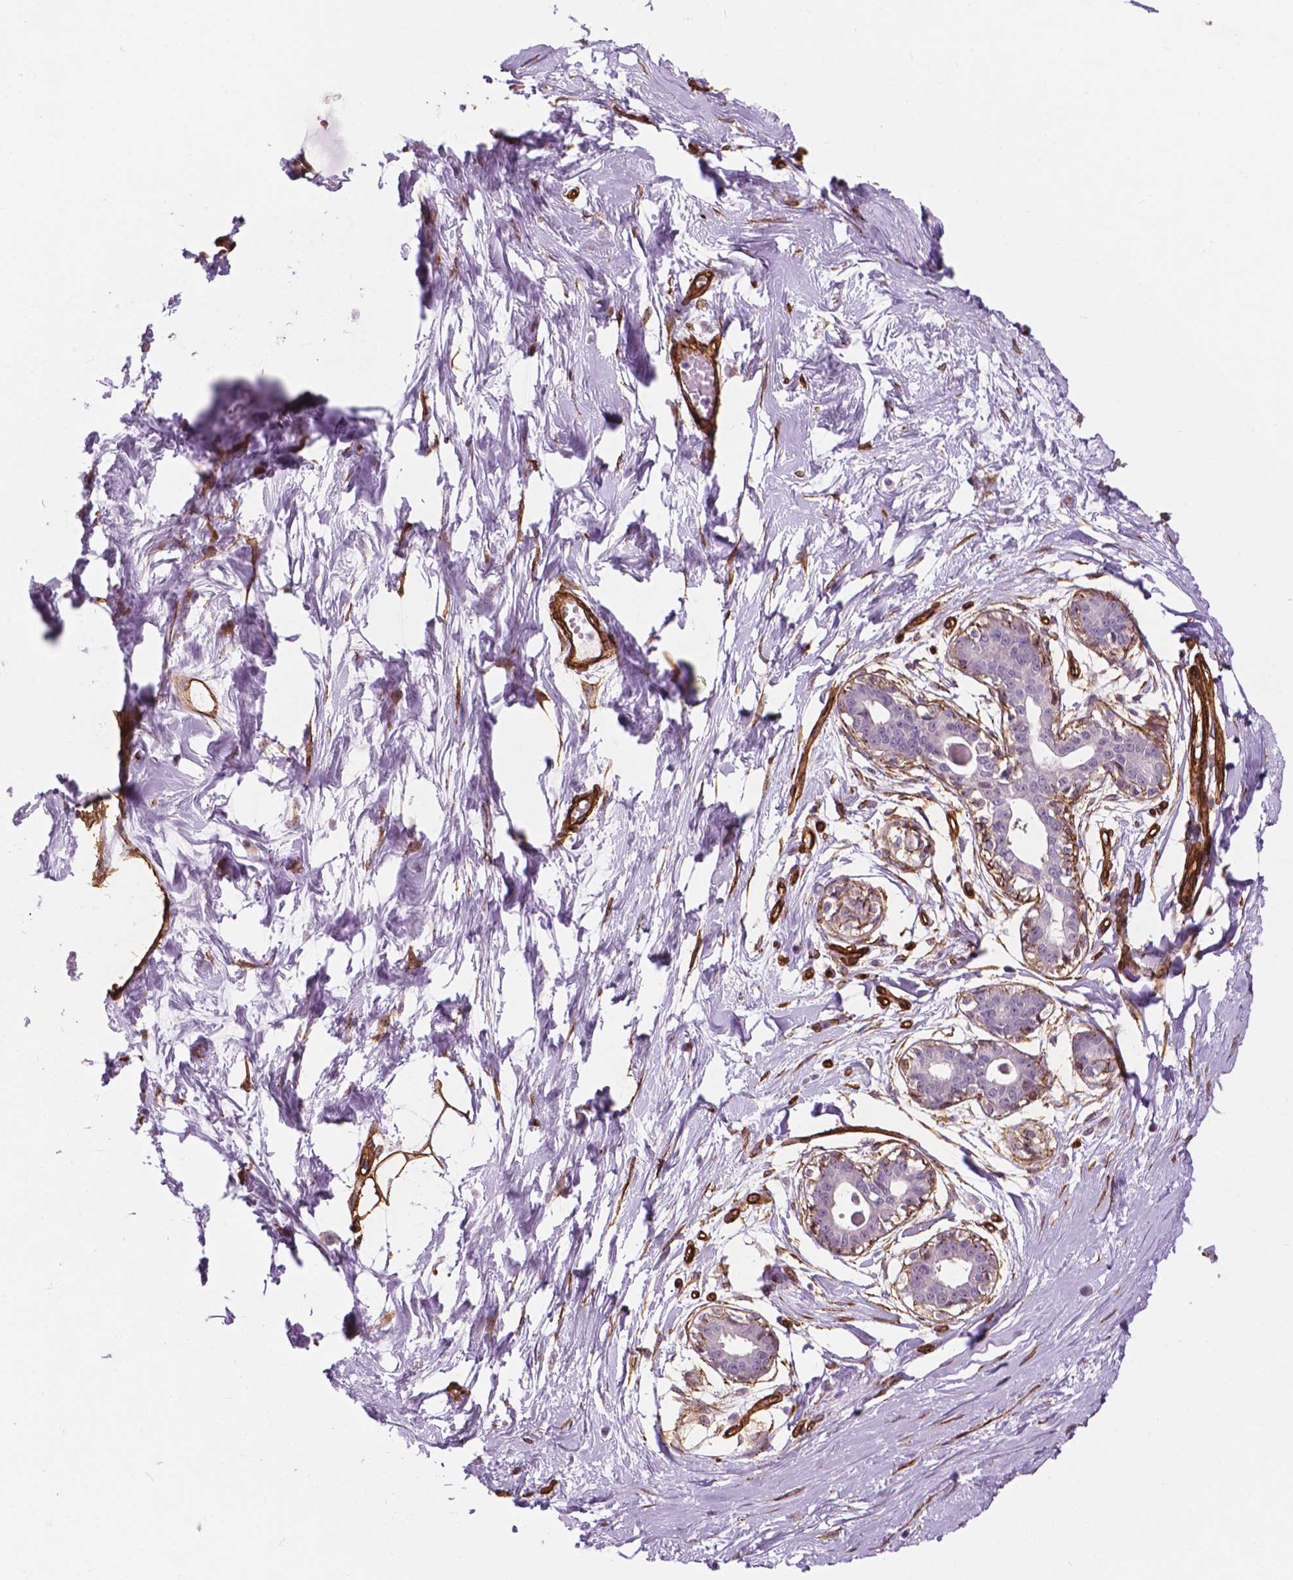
{"staining": {"intensity": "moderate", "quantity": ">75%", "location": "cytoplasmic/membranous,nuclear"}, "tissue": "breast", "cell_type": "Adipocytes", "image_type": "normal", "snomed": [{"axis": "morphology", "description": "Normal tissue, NOS"}, {"axis": "topography", "description": "Breast"}], "caption": "Protein analysis of unremarkable breast shows moderate cytoplasmic/membranous,nuclear staining in about >75% of adipocytes. The staining was performed using DAB (3,3'-diaminobenzidine), with brown indicating positive protein expression. Nuclei are stained blue with hematoxylin.", "gene": "EGFL8", "patient": {"sex": "female", "age": 45}}